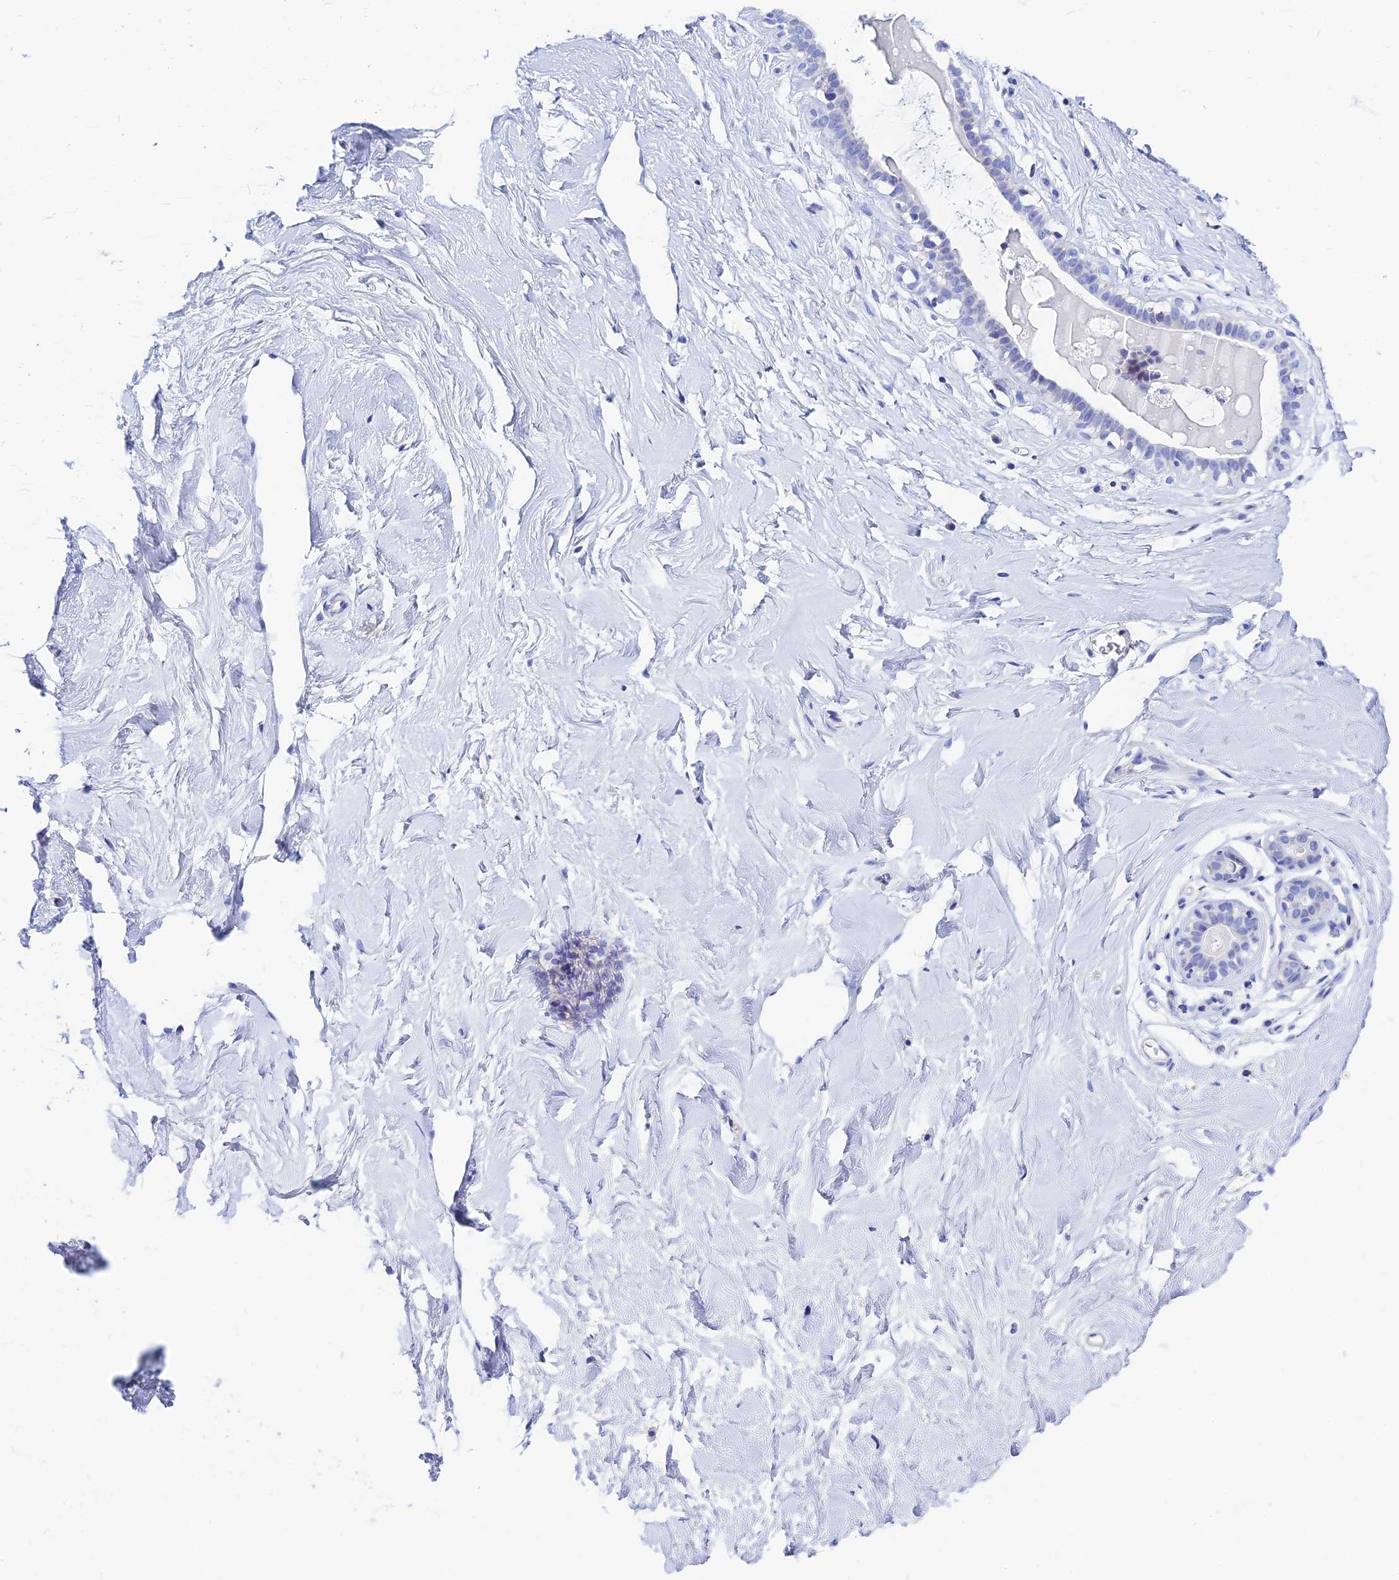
{"staining": {"intensity": "negative", "quantity": "none", "location": "none"}, "tissue": "breast", "cell_type": "Adipocytes", "image_type": "normal", "snomed": [{"axis": "morphology", "description": "Normal tissue, NOS"}, {"axis": "morphology", "description": "Adenoma, NOS"}, {"axis": "topography", "description": "Breast"}], "caption": "An immunohistochemistry photomicrograph of normal breast is shown. There is no staining in adipocytes of breast. (DAB (3,3'-diaminobenzidine) immunohistochemistry visualized using brightfield microscopy, high magnification).", "gene": "CNOT6", "patient": {"sex": "female", "age": 23}}